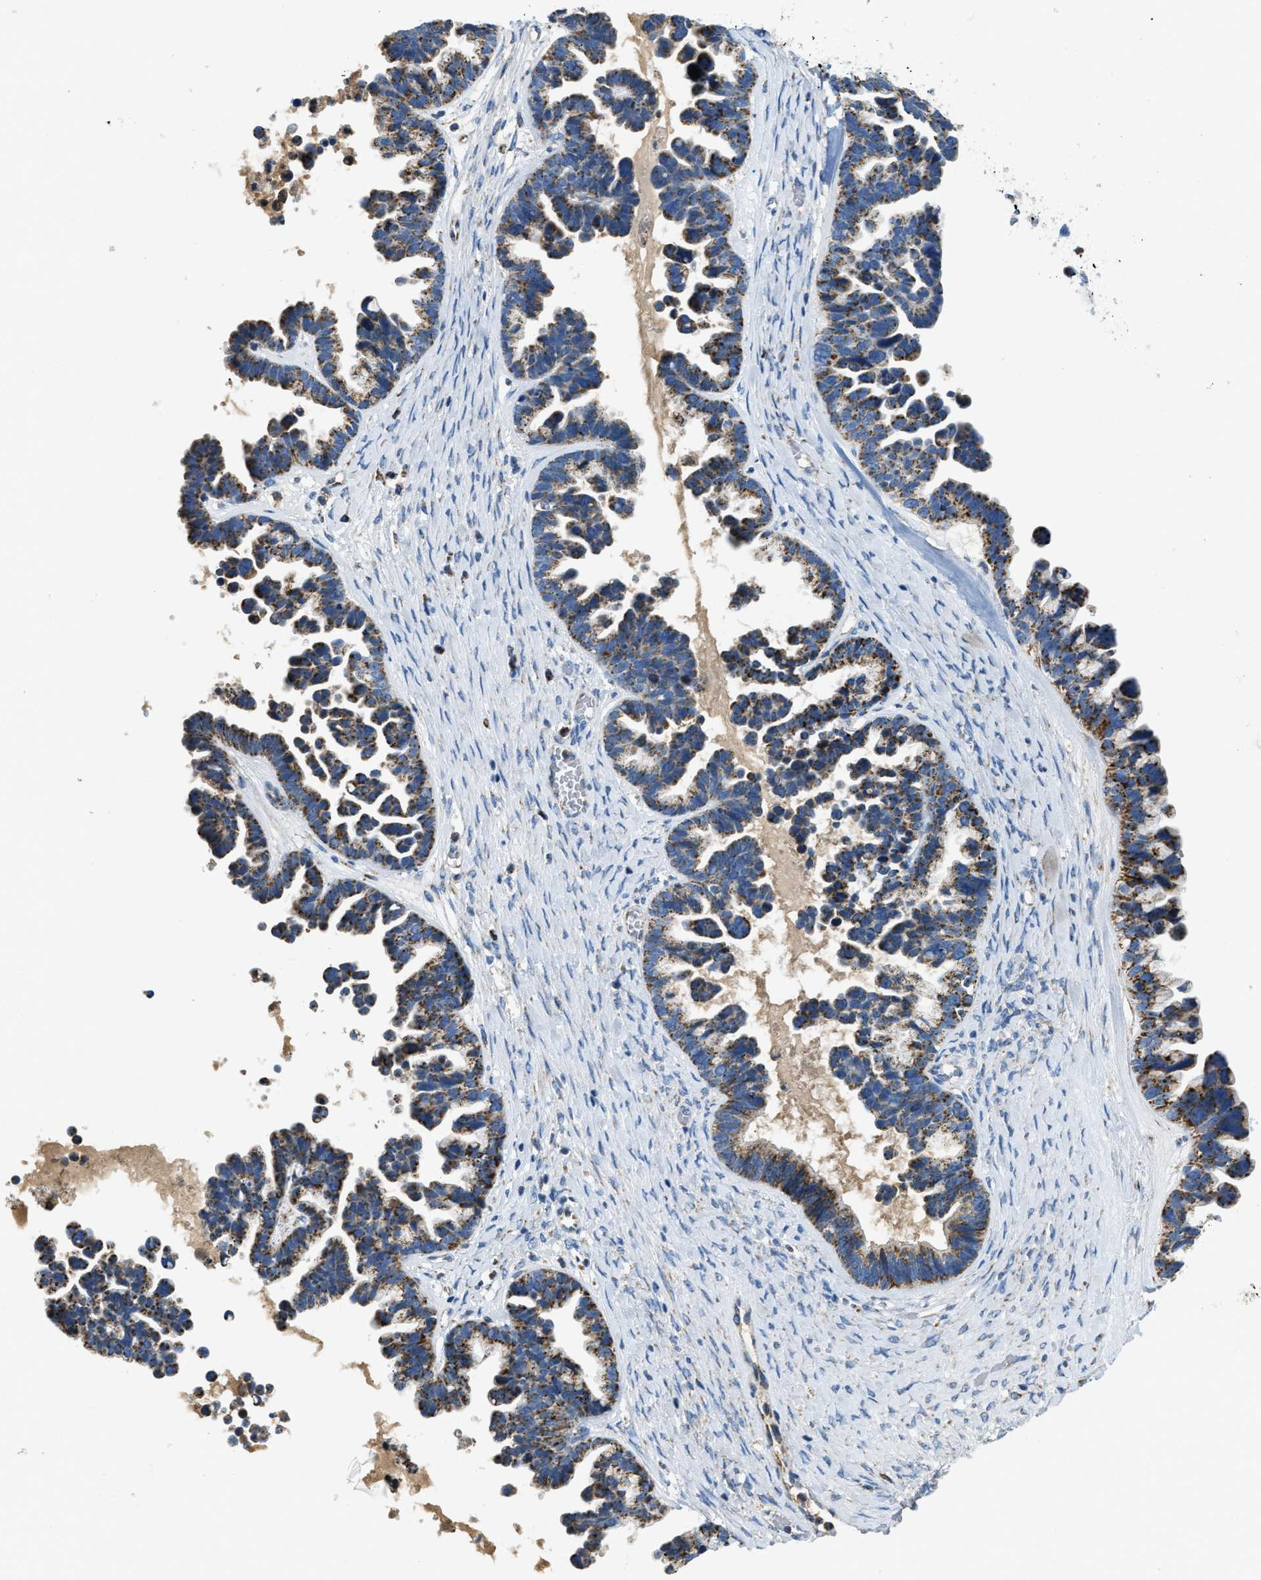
{"staining": {"intensity": "moderate", "quantity": ">75%", "location": "cytoplasmic/membranous"}, "tissue": "ovarian cancer", "cell_type": "Tumor cells", "image_type": "cancer", "snomed": [{"axis": "morphology", "description": "Cystadenocarcinoma, serous, NOS"}, {"axis": "topography", "description": "Ovary"}], "caption": "This micrograph displays immunohistochemistry staining of human ovarian cancer, with medium moderate cytoplasmic/membranous expression in about >75% of tumor cells.", "gene": "ACADVL", "patient": {"sex": "female", "age": 56}}